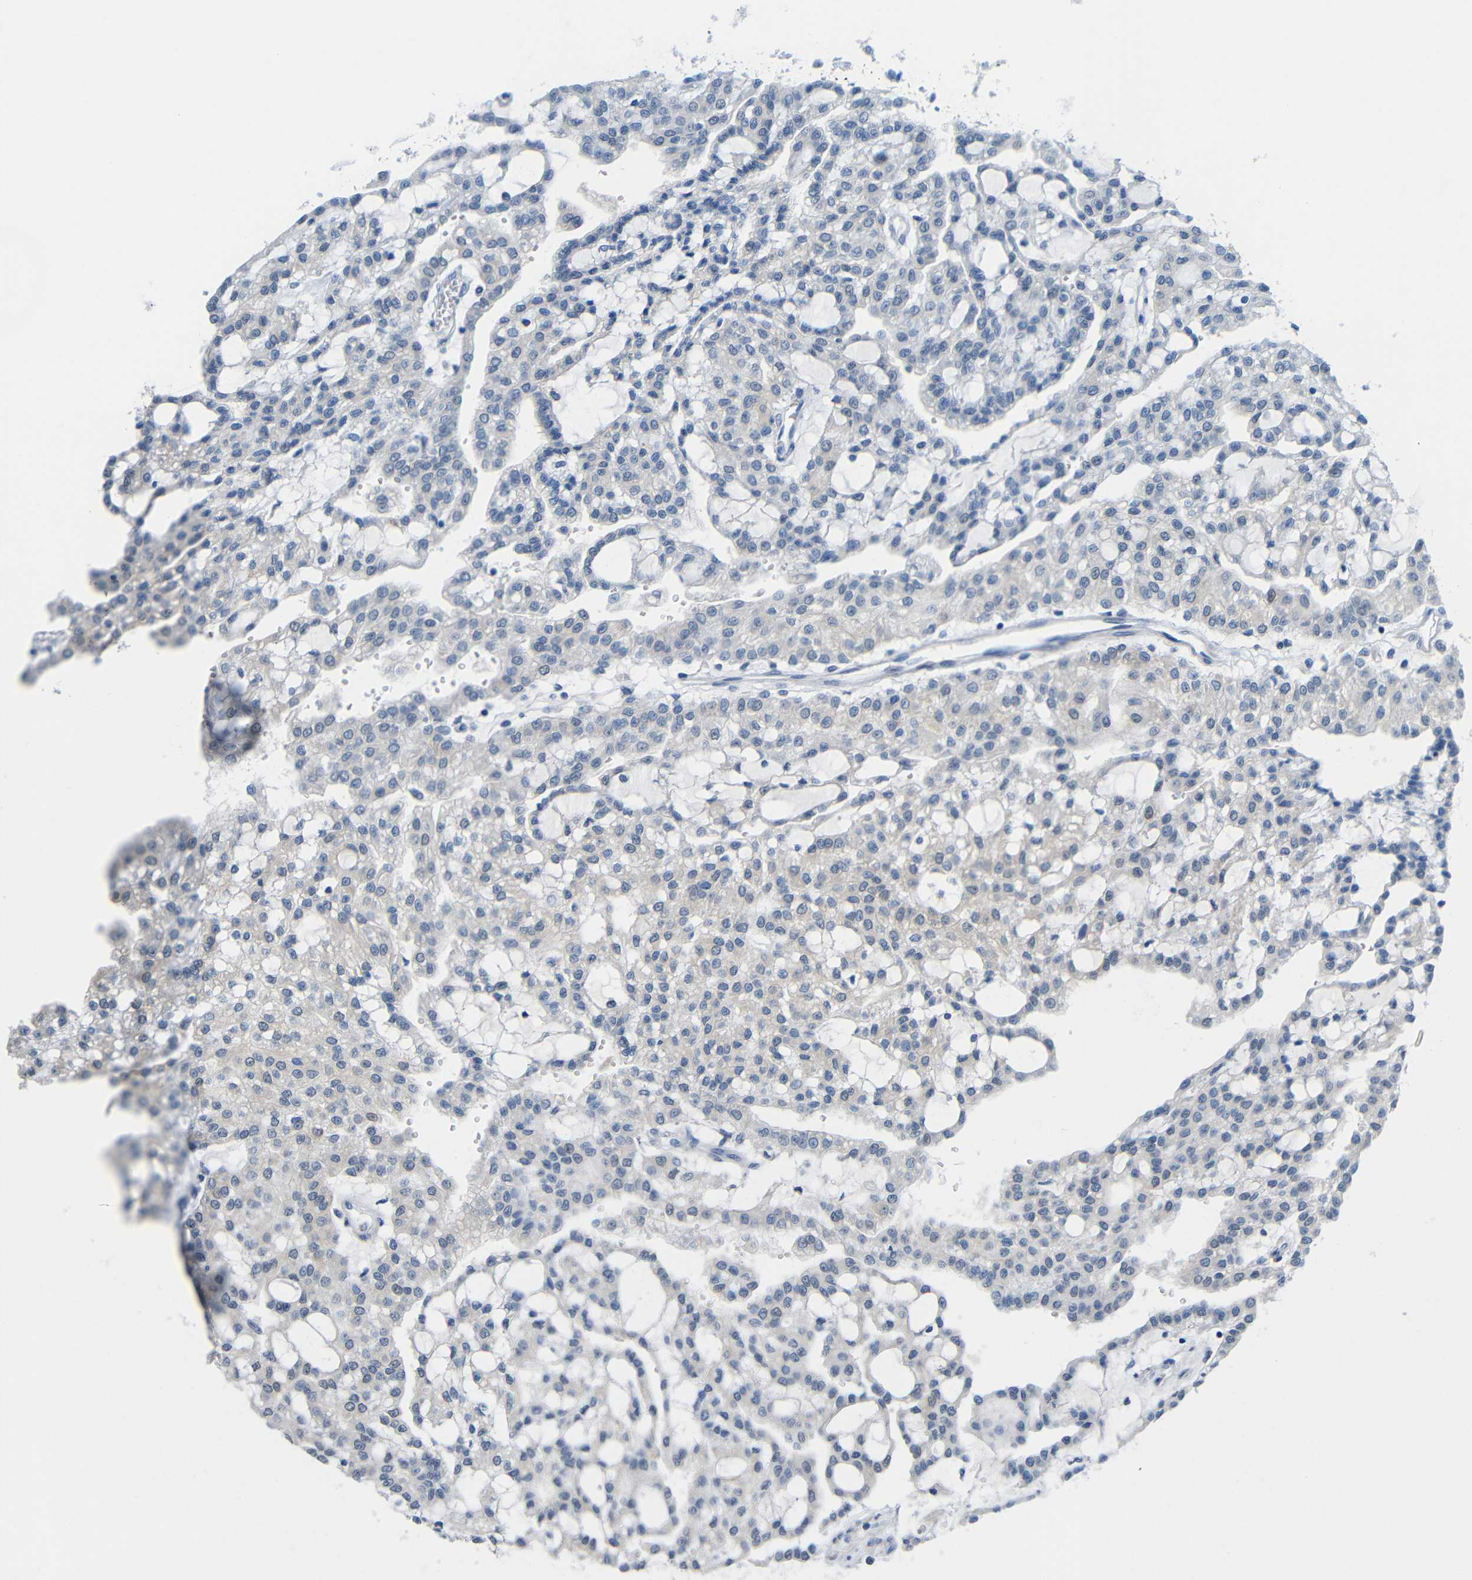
{"staining": {"intensity": "negative", "quantity": "none", "location": "none"}, "tissue": "renal cancer", "cell_type": "Tumor cells", "image_type": "cancer", "snomed": [{"axis": "morphology", "description": "Adenocarcinoma, NOS"}, {"axis": "topography", "description": "Kidney"}], "caption": "This is an immunohistochemistry (IHC) histopathology image of renal cancer (adenocarcinoma). There is no staining in tumor cells.", "gene": "NEGR1", "patient": {"sex": "male", "age": 63}}